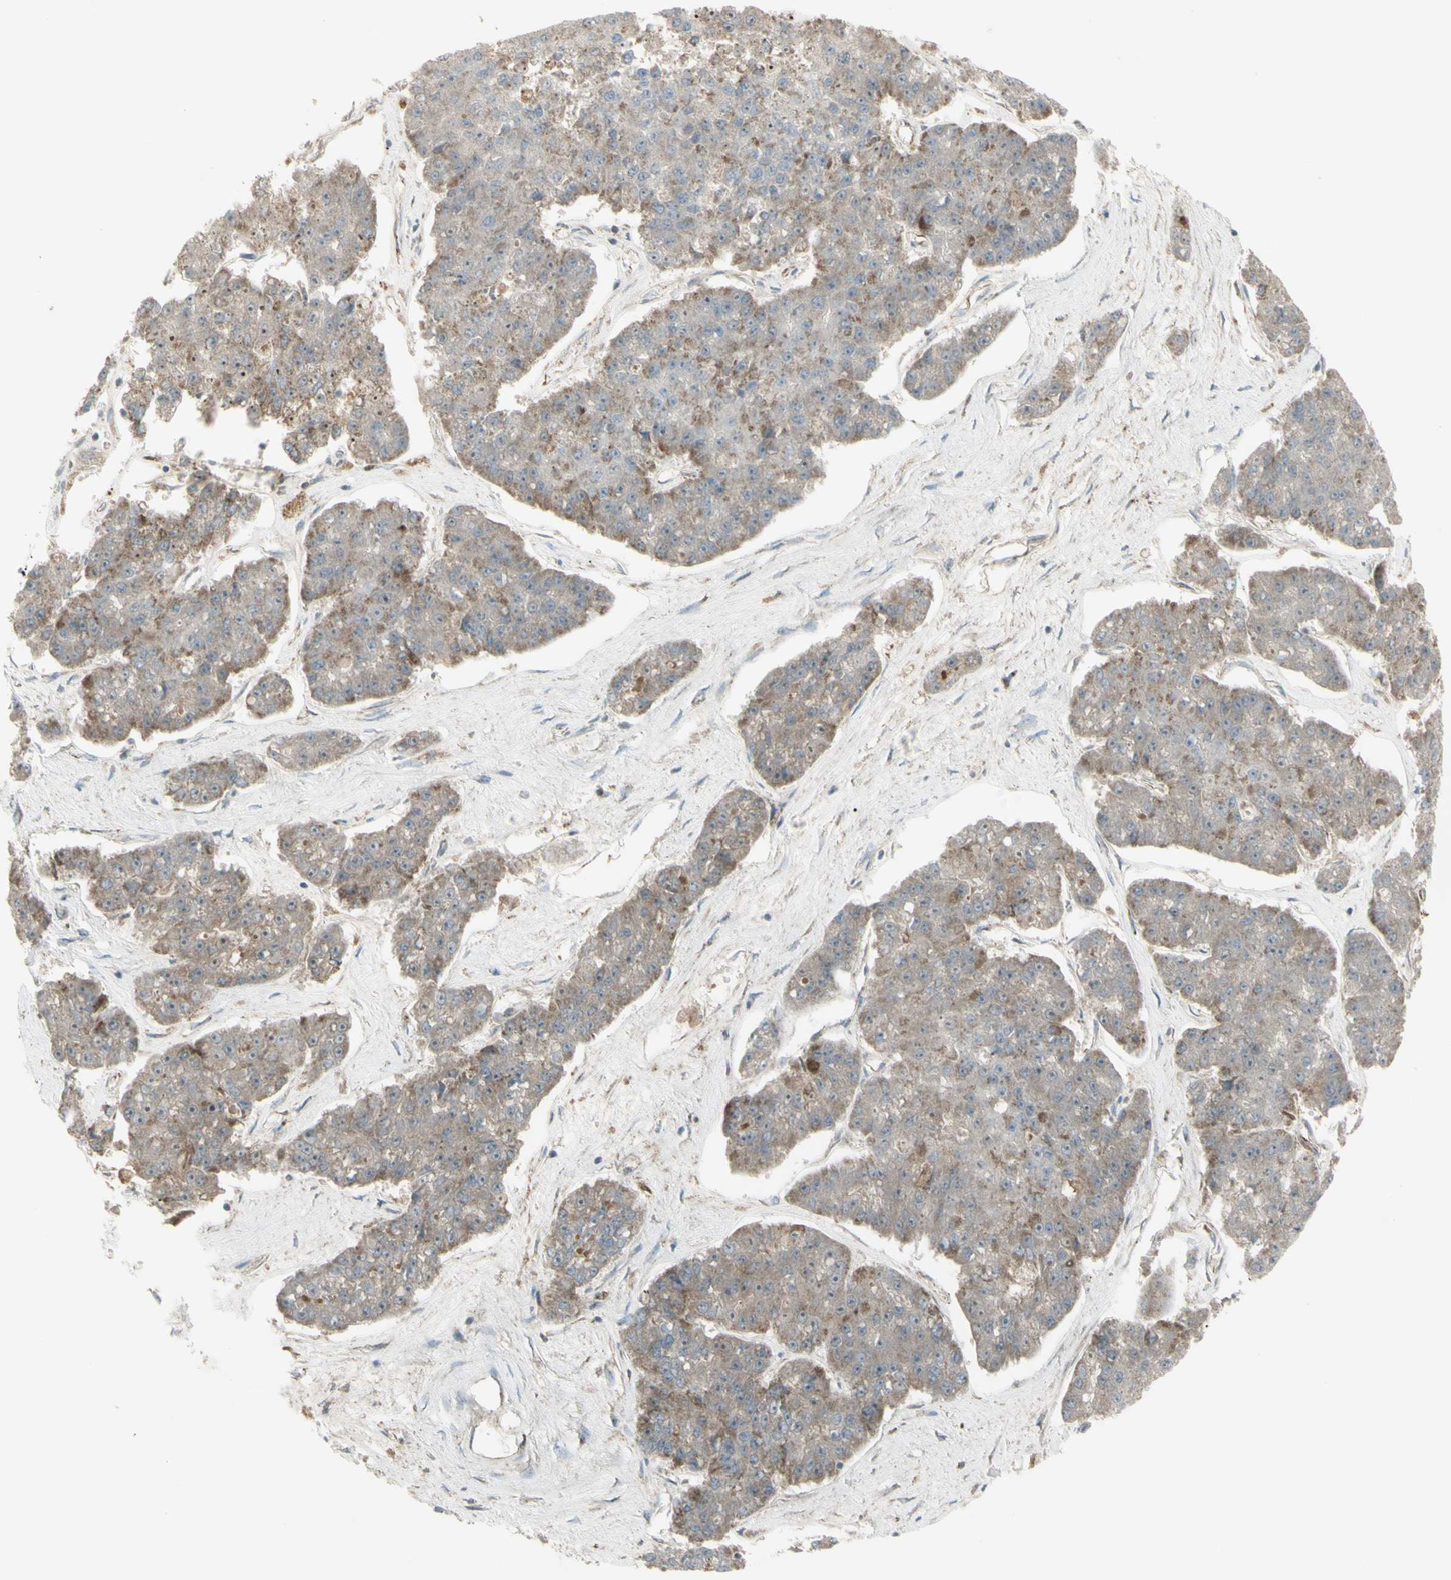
{"staining": {"intensity": "moderate", "quantity": "25%-75%", "location": "cytoplasmic/membranous"}, "tissue": "pancreatic cancer", "cell_type": "Tumor cells", "image_type": "cancer", "snomed": [{"axis": "morphology", "description": "Adenocarcinoma, NOS"}, {"axis": "topography", "description": "Pancreas"}], "caption": "Immunohistochemistry (DAB) staining of adenocarcinoma (pancreatic) shows moderate cytoplasmic/membranous protein expression in about 25%-75% of tumor cells. Using DAB (3,3'-diaminobenzidine) (brown) and hematoxylin (blue) stains, captured at high magnification using brightfield microscopy.", "gene": "CYB5R1", "patient": {"sex": "male", "age": 50}}